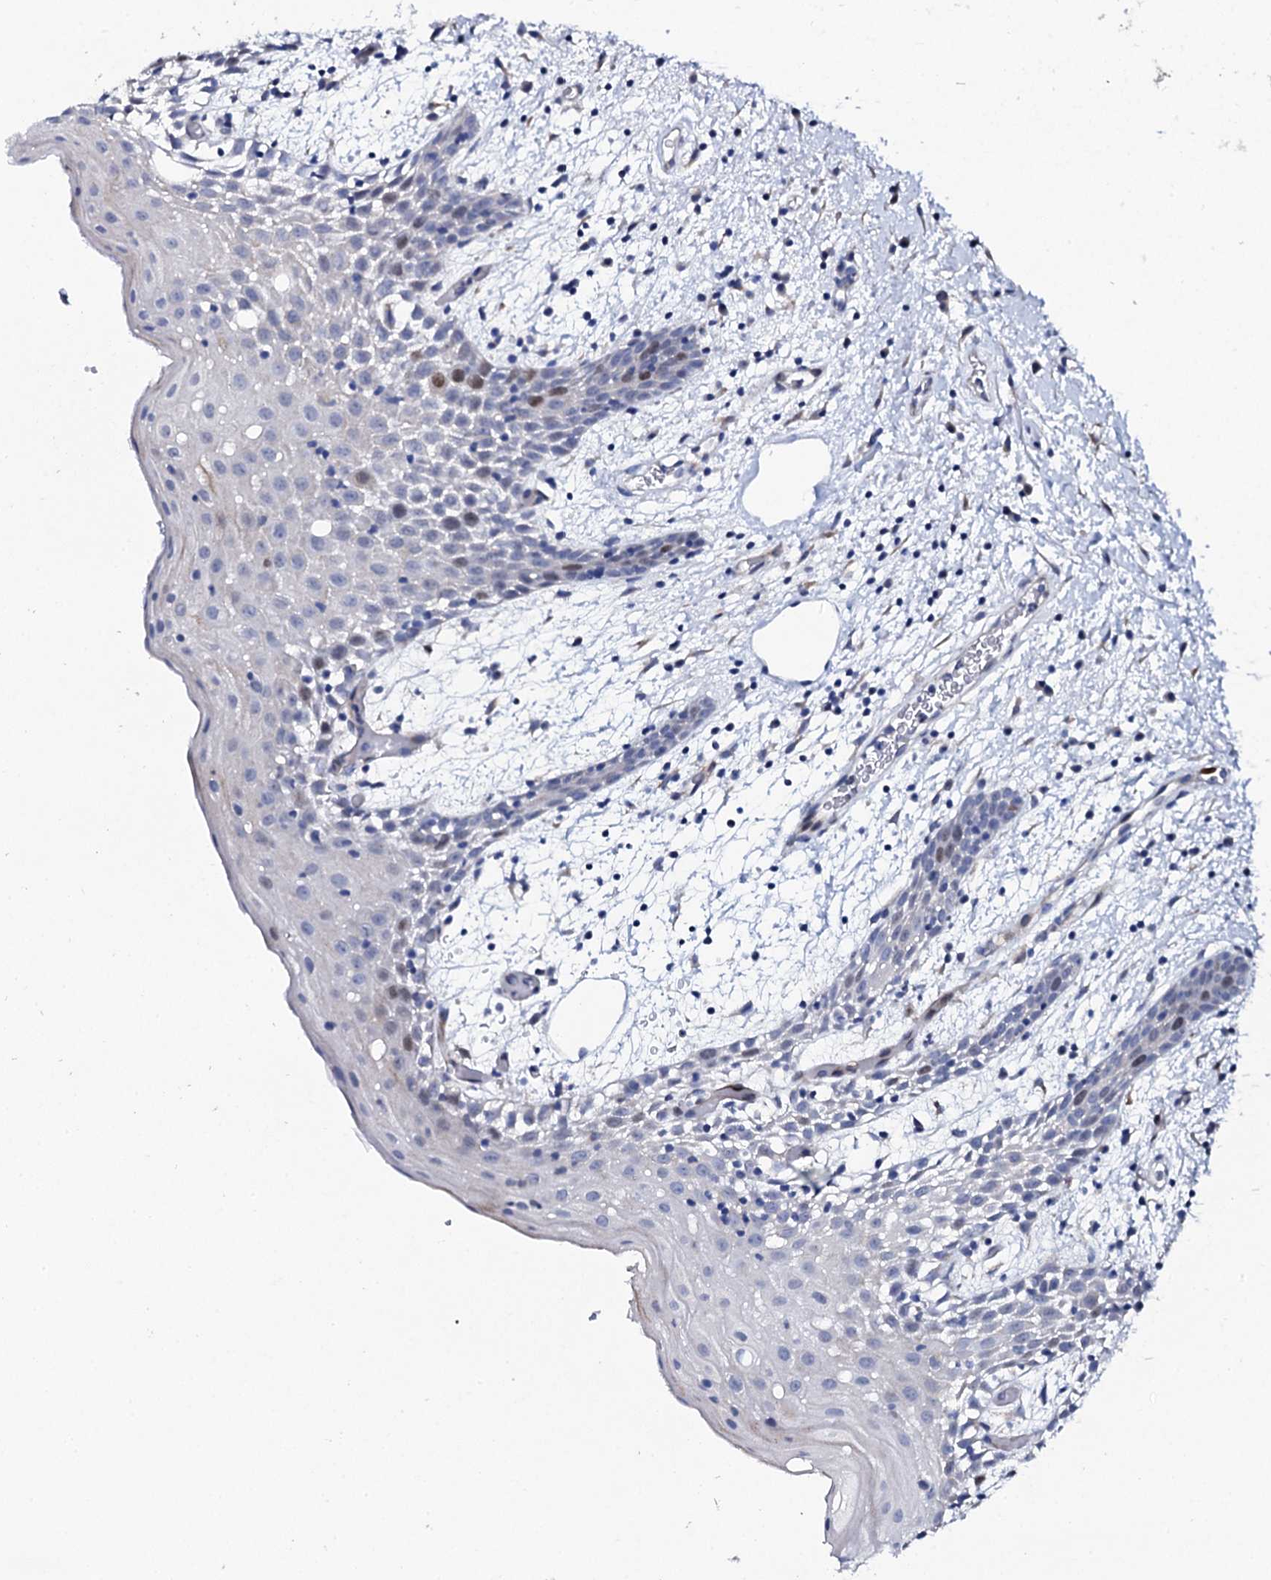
{"staining": {"intensity": "strong", "quantity": "<25%", "location": "nuclear"}, "tissue": "oral mucosa", "cell_type": "Squamous epithelial cells", "image_type": "normal", "snomed": [{"axis": "morphology", "description": "Normal tissue, NOS"}, {"axis": "topography", "description": "Skeletal muscle"}, {"axis": "topography", "description": "Oral tissue"}, {"axis": "topography", "description": "Salivary gland"}, {"axis": "topography", "description": "Peripheral nerve tissue"}], "caption": "High-power microscopy captured an immunohistochemistry histopathology image of benign oral mucosa, revealing strong nuclear expression in approximately <25% of squamous epithelial cells. (DAB (3,3'-diaminobenzidine) IHC, brown staining for protein, blue staining for nuclei).", "gene": "NUDT13", "patient": {"sex": "male", "age": 54}}